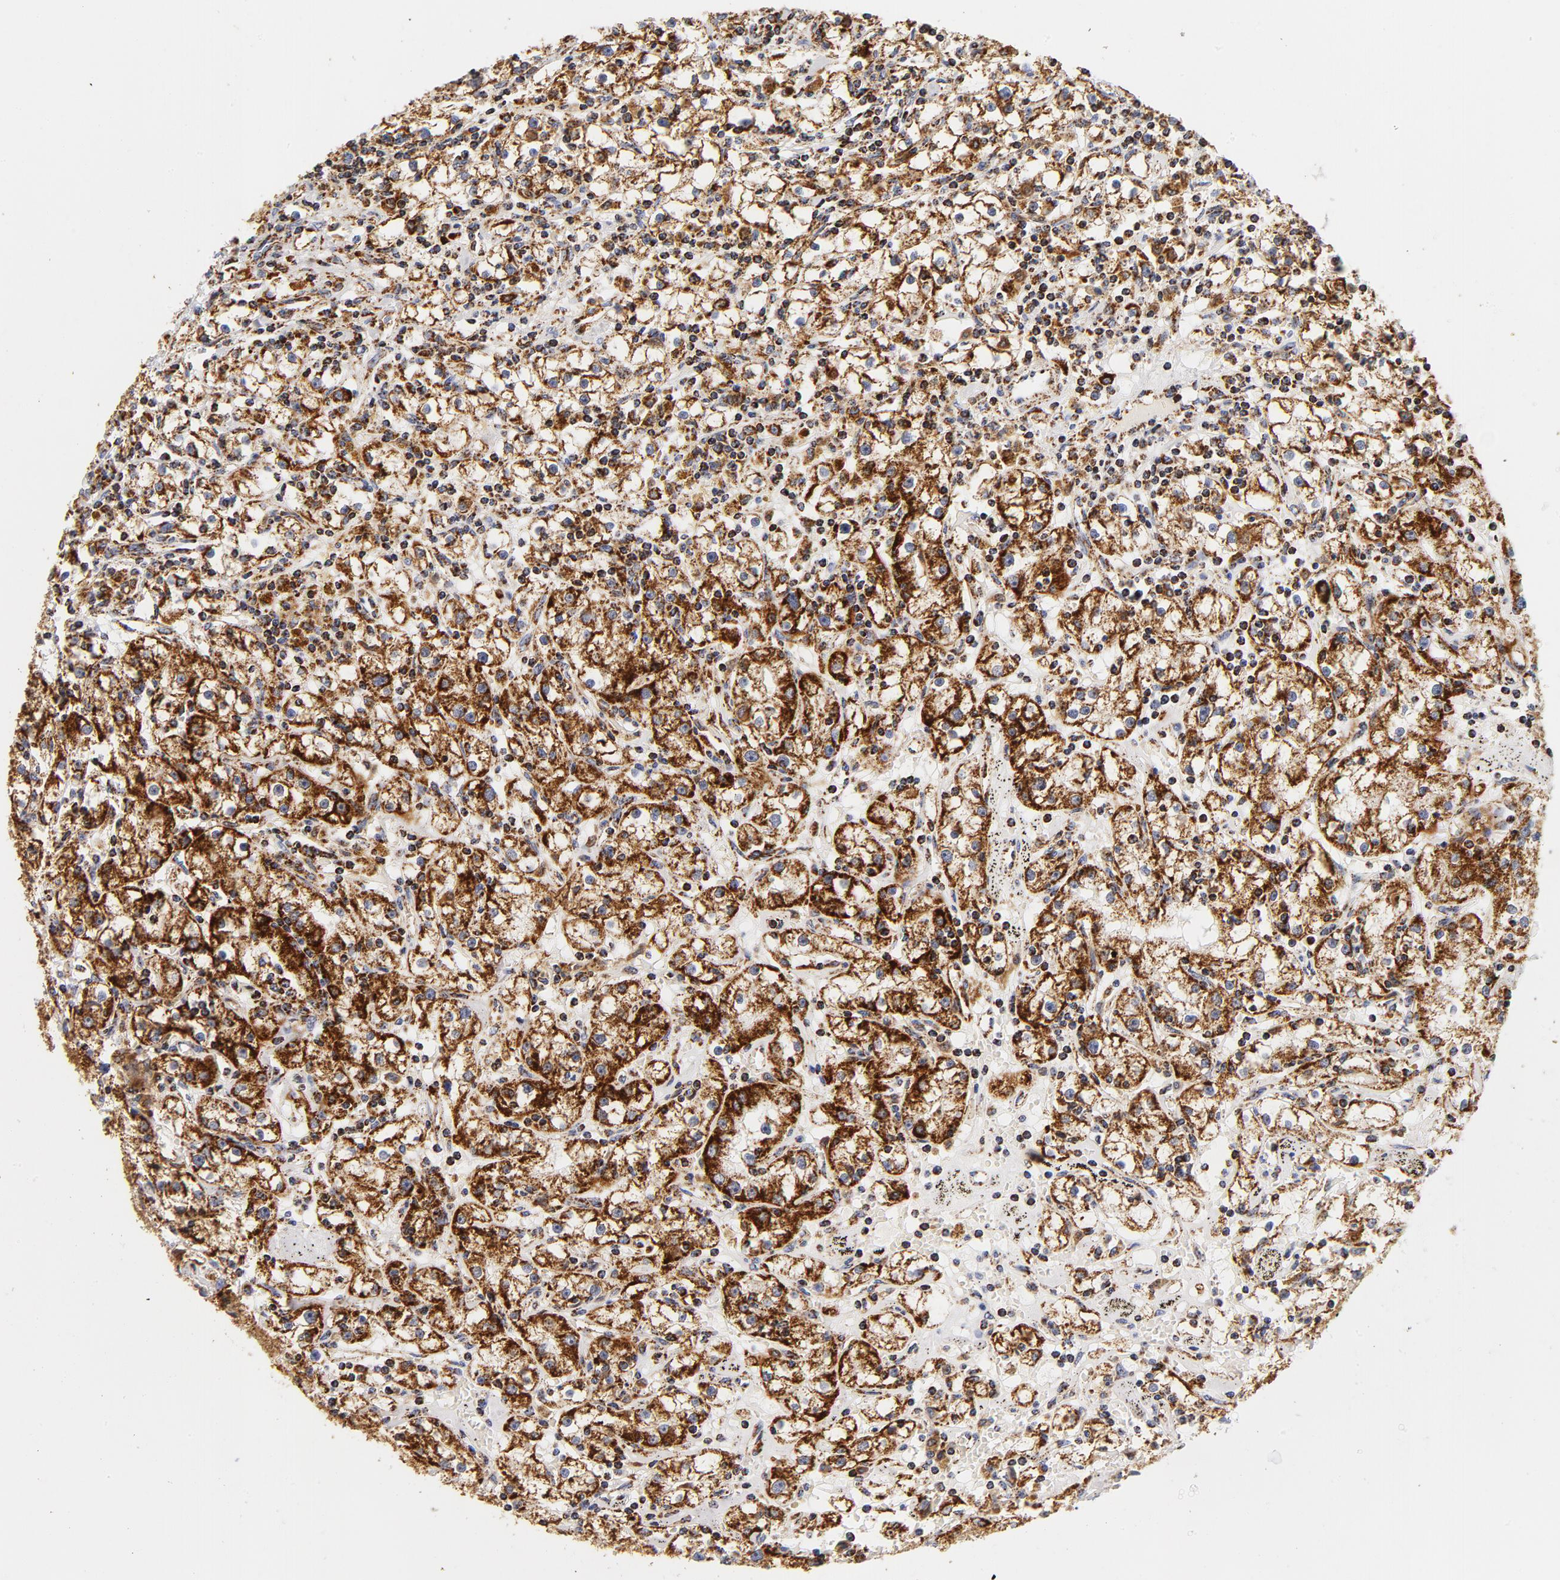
{"staining": {"intensity": "strong", "quantity": ">75%", "location": "cytoplasmic/membranous"}, "tissue": "renal cancer", "cell_type": "Tumor cells", "image_type": "cancer", "snomed": [{"axis": "morphology", "description": "Adenocarcinoma, NOS"}, {"axis": "topography", "description": "Kidney"}], "caption": "Protein analysis of renal adenocarcinoma tissue exhibits strong cytoplasmic/membranous positivity in approximately >75% of tumor cells.", "gene": "ECHS1", "patient": {"sex": "male", "age": 56}}